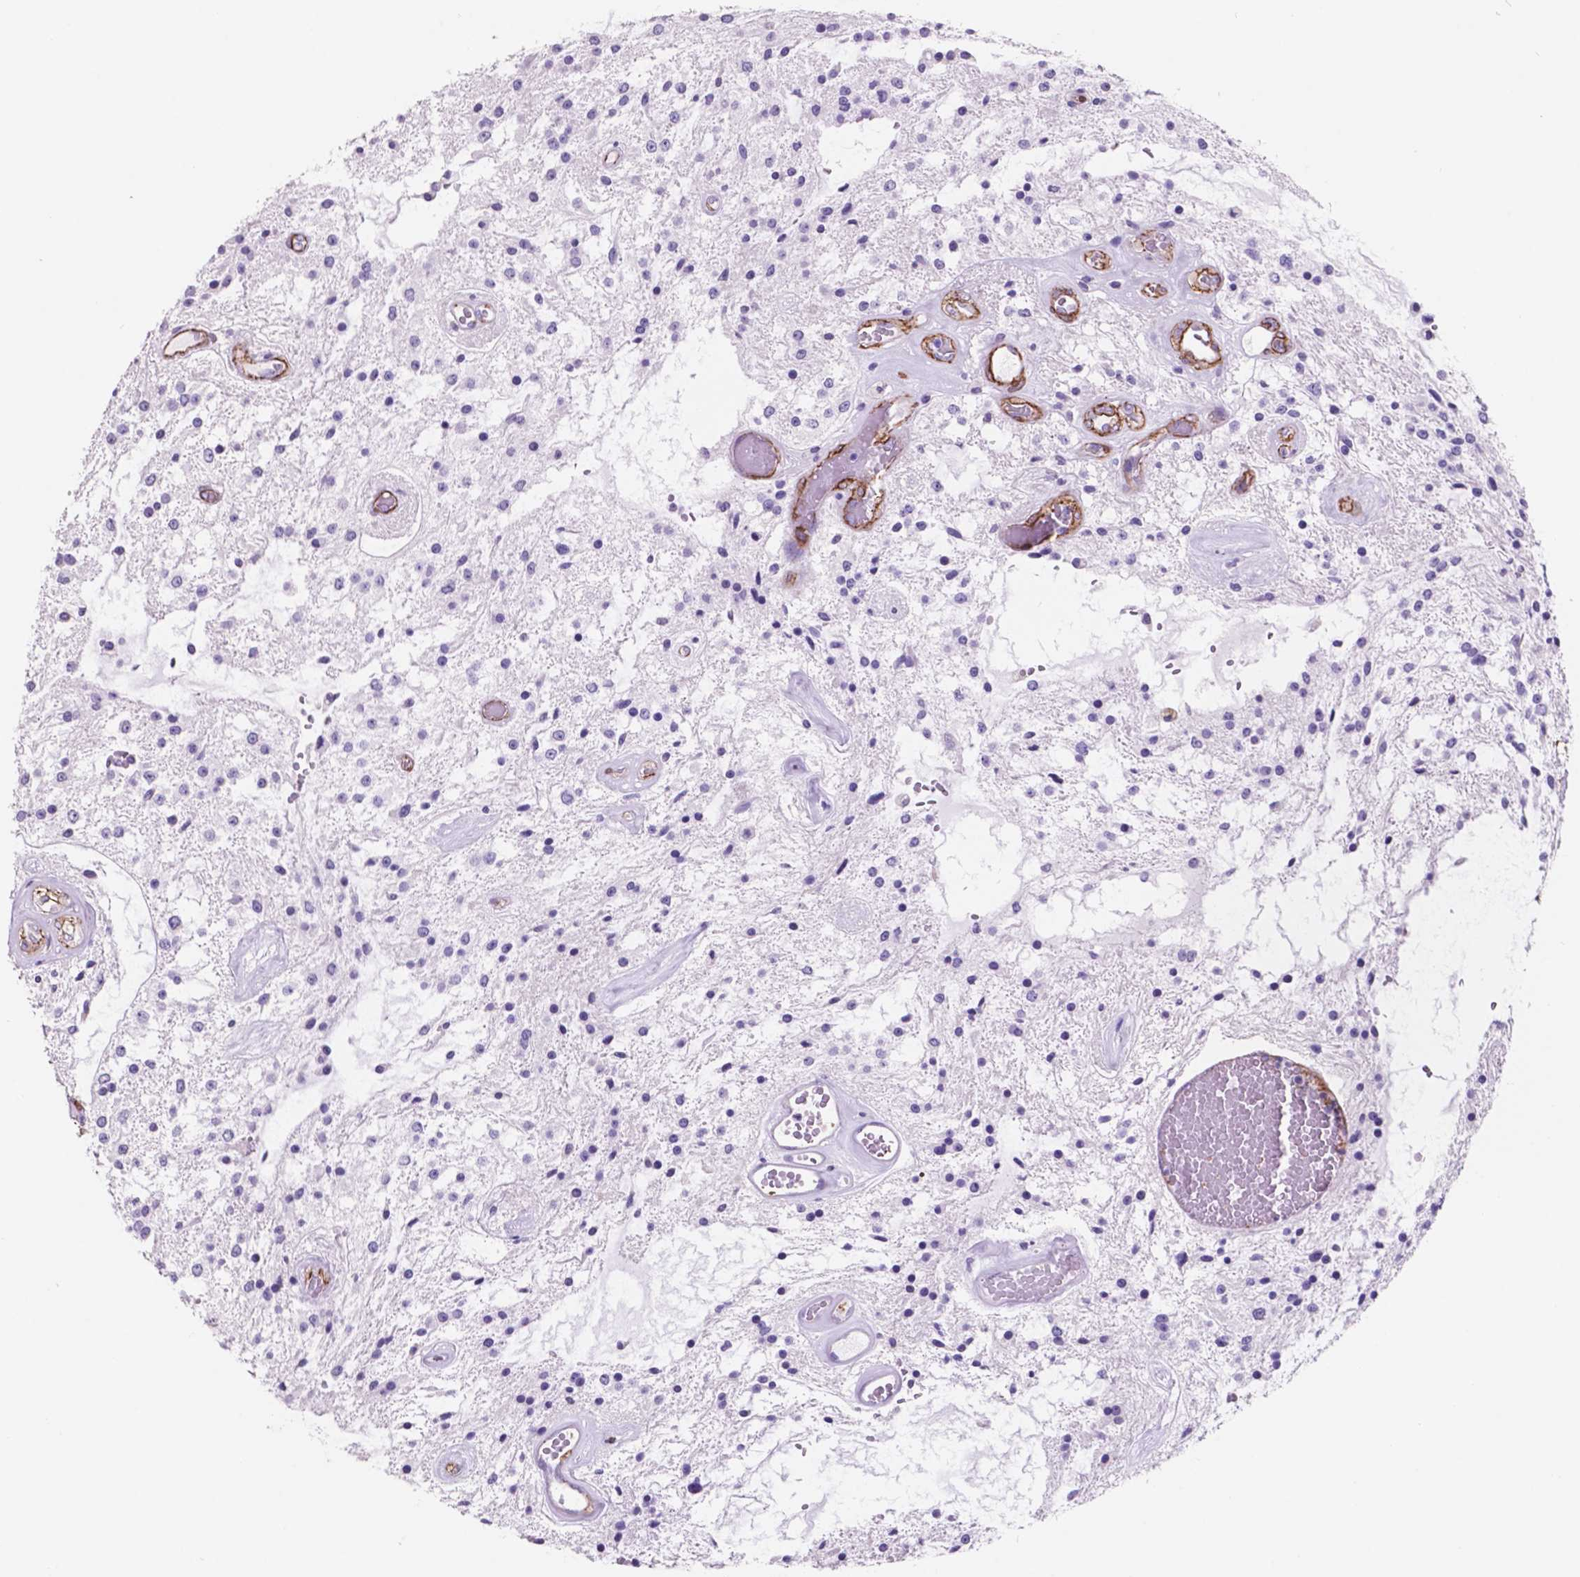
{"staining": {"intensity": "negative", "quantity": "none", "location": "none"}, "tissue": "glioma", "cell_type": "Tumor cells", "image_type": "cancer", "snomed": [{"axis": "morphology", "description": "Glioma, malignant, Low grade"}, {"axis": "topography", "description": "Cerebellum"}], "caption": "An immunohistochemistry (IHC) image of glioma is shown. There is no staining in tumor cells of glioma.", "gene": "TOR2A", "patient": {"sex": "female", "age": 14}}